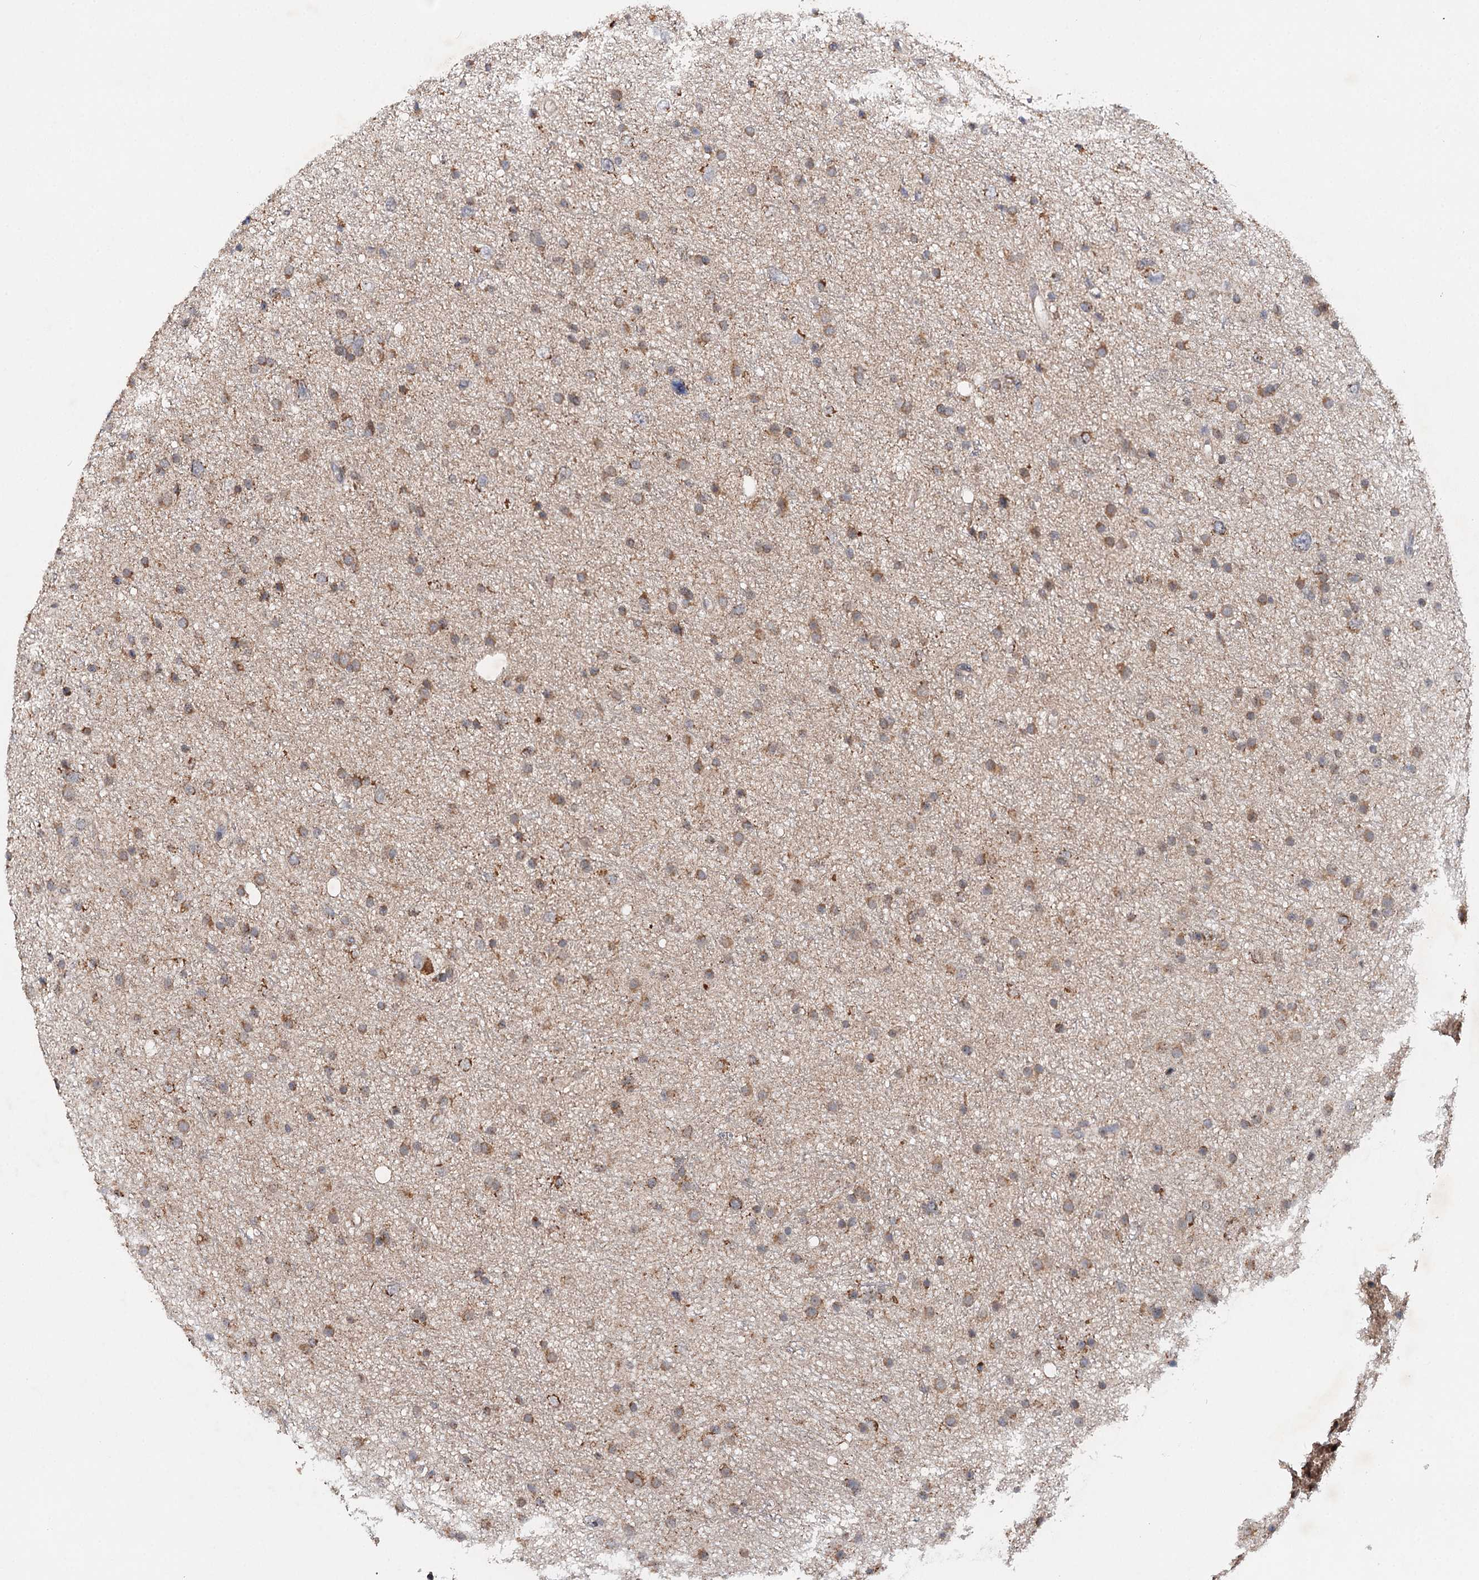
{"staining": {"intensity": "moderate", "quantity": ">75%", "location": "cytoplasmic/membranous"}, "tissue": "glioma", "cell_type": "Tumor cells", "image_type": "cancer", "snomed": [{"axis": "morphology", "description": "Glioma, malignant, Low grade"}, {"axis": "topography", "description": "Cerebral cortex"}], "caption": "Immunohistochemical staining of malignant glioma (low-grade) shows moderate cytoplasmic/membranous protein expression in approximately >75% of tumor cells.", "gene": "PIK3CB", "patient": {"sex": "female", "age": 39}}